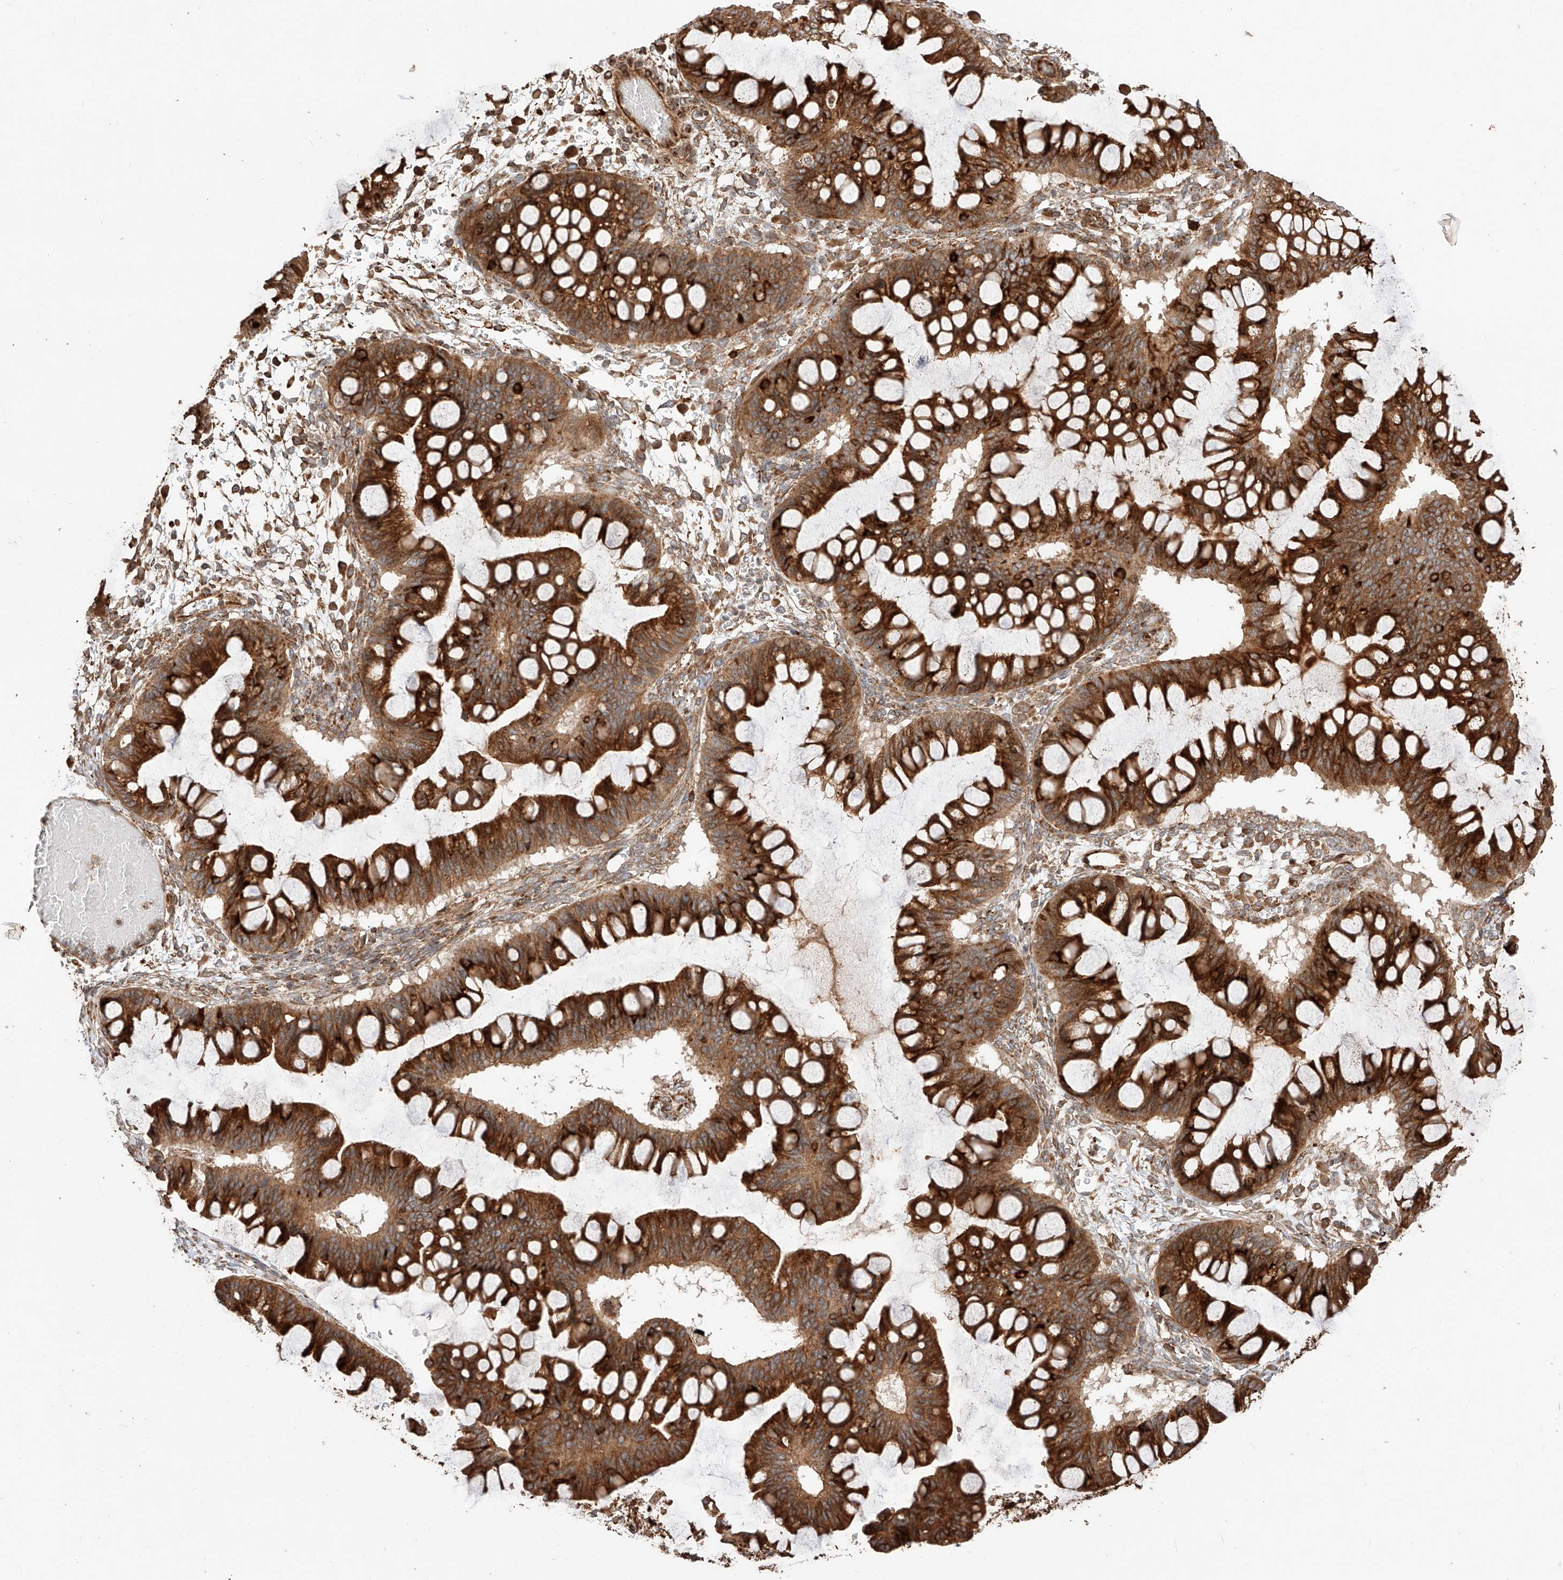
{"staining": {"intensity": "strong", "quantity": ">75%", "location": "cytoplasmic/membranous"}, "tissue": "ovarian cancer", "cell_type": "Tumor cells", "image_type": "cancer", "snomed": [{"axis": "morphology", "description": "Cystadenocarcinoma, mucinous, NOS"}, {"axis": "topography", "description": "Ovary"}], "caption": "The image displays immunohistochemical staining of ovarian mucinous cystadenocarcinoma. There is strong cytoplasmic/membranous positivity is seen in approximately >75% of tumor cells. (DAB (3,3'-diaminobenzidine) IHC, brown staining for protein, blue staining for nuclei).", "gene": "ZNF84", "patient": {"sex": "female", "age": 73}}